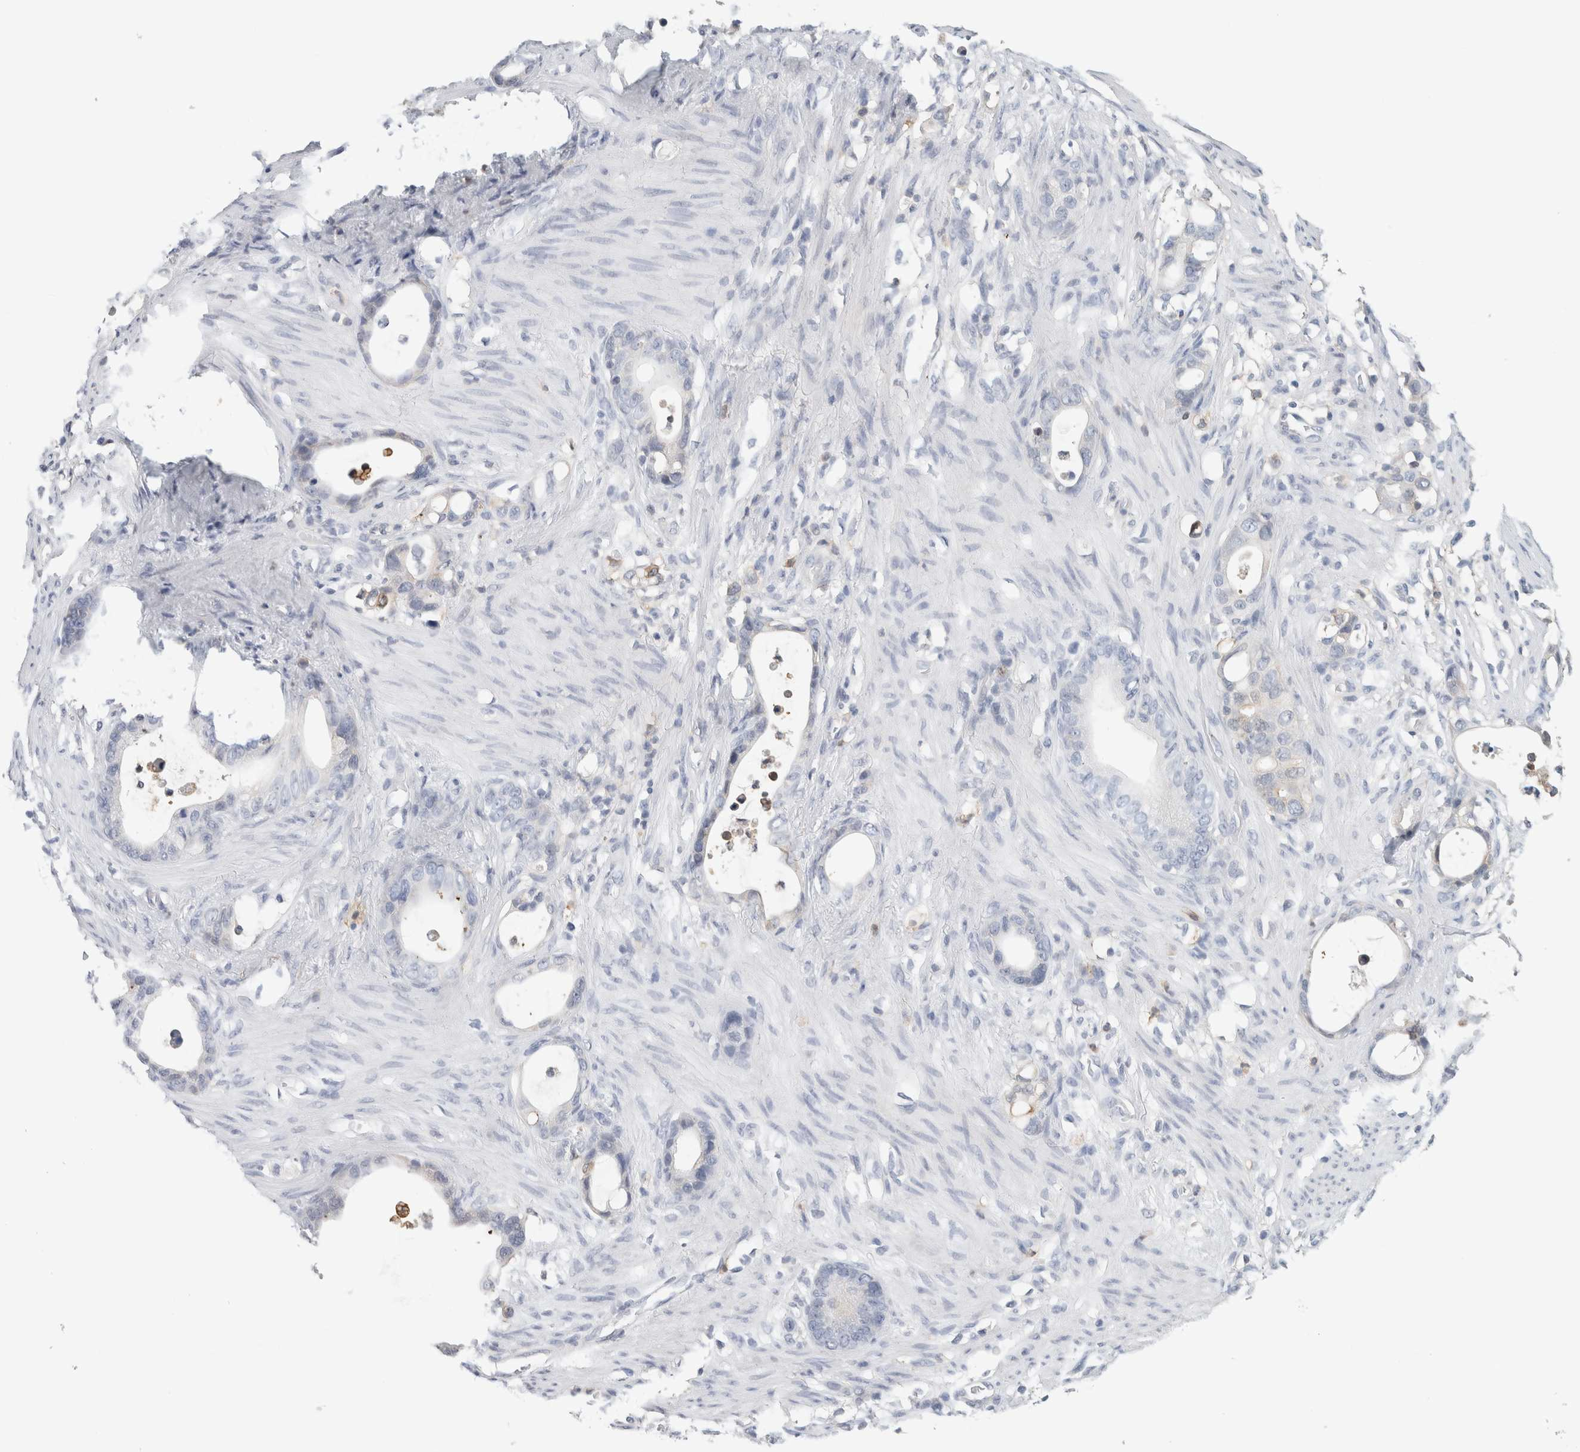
{"staining": {"intensity": "negative", "quantity": "none", "location": "none"}, "tissue": "stomach cancer", "cell_type": "Tumor cells", "image_type": "cancer", "snomed": [{"axis": "morphology", "description": "Adenocarcinoma, NOS"}, {"axis": "topography", "description": "Stomach"}], "caption": "Micrograph shows no protein staining in tumor cells of stomach cancer tissue. Brightfield microscopy of immunohistochemistry stained with DAB (brown) and hematoxylin (blue), captured at high magnification.", "gene": "P2RY2", "patient": {"sex": "female", "age": 75}}